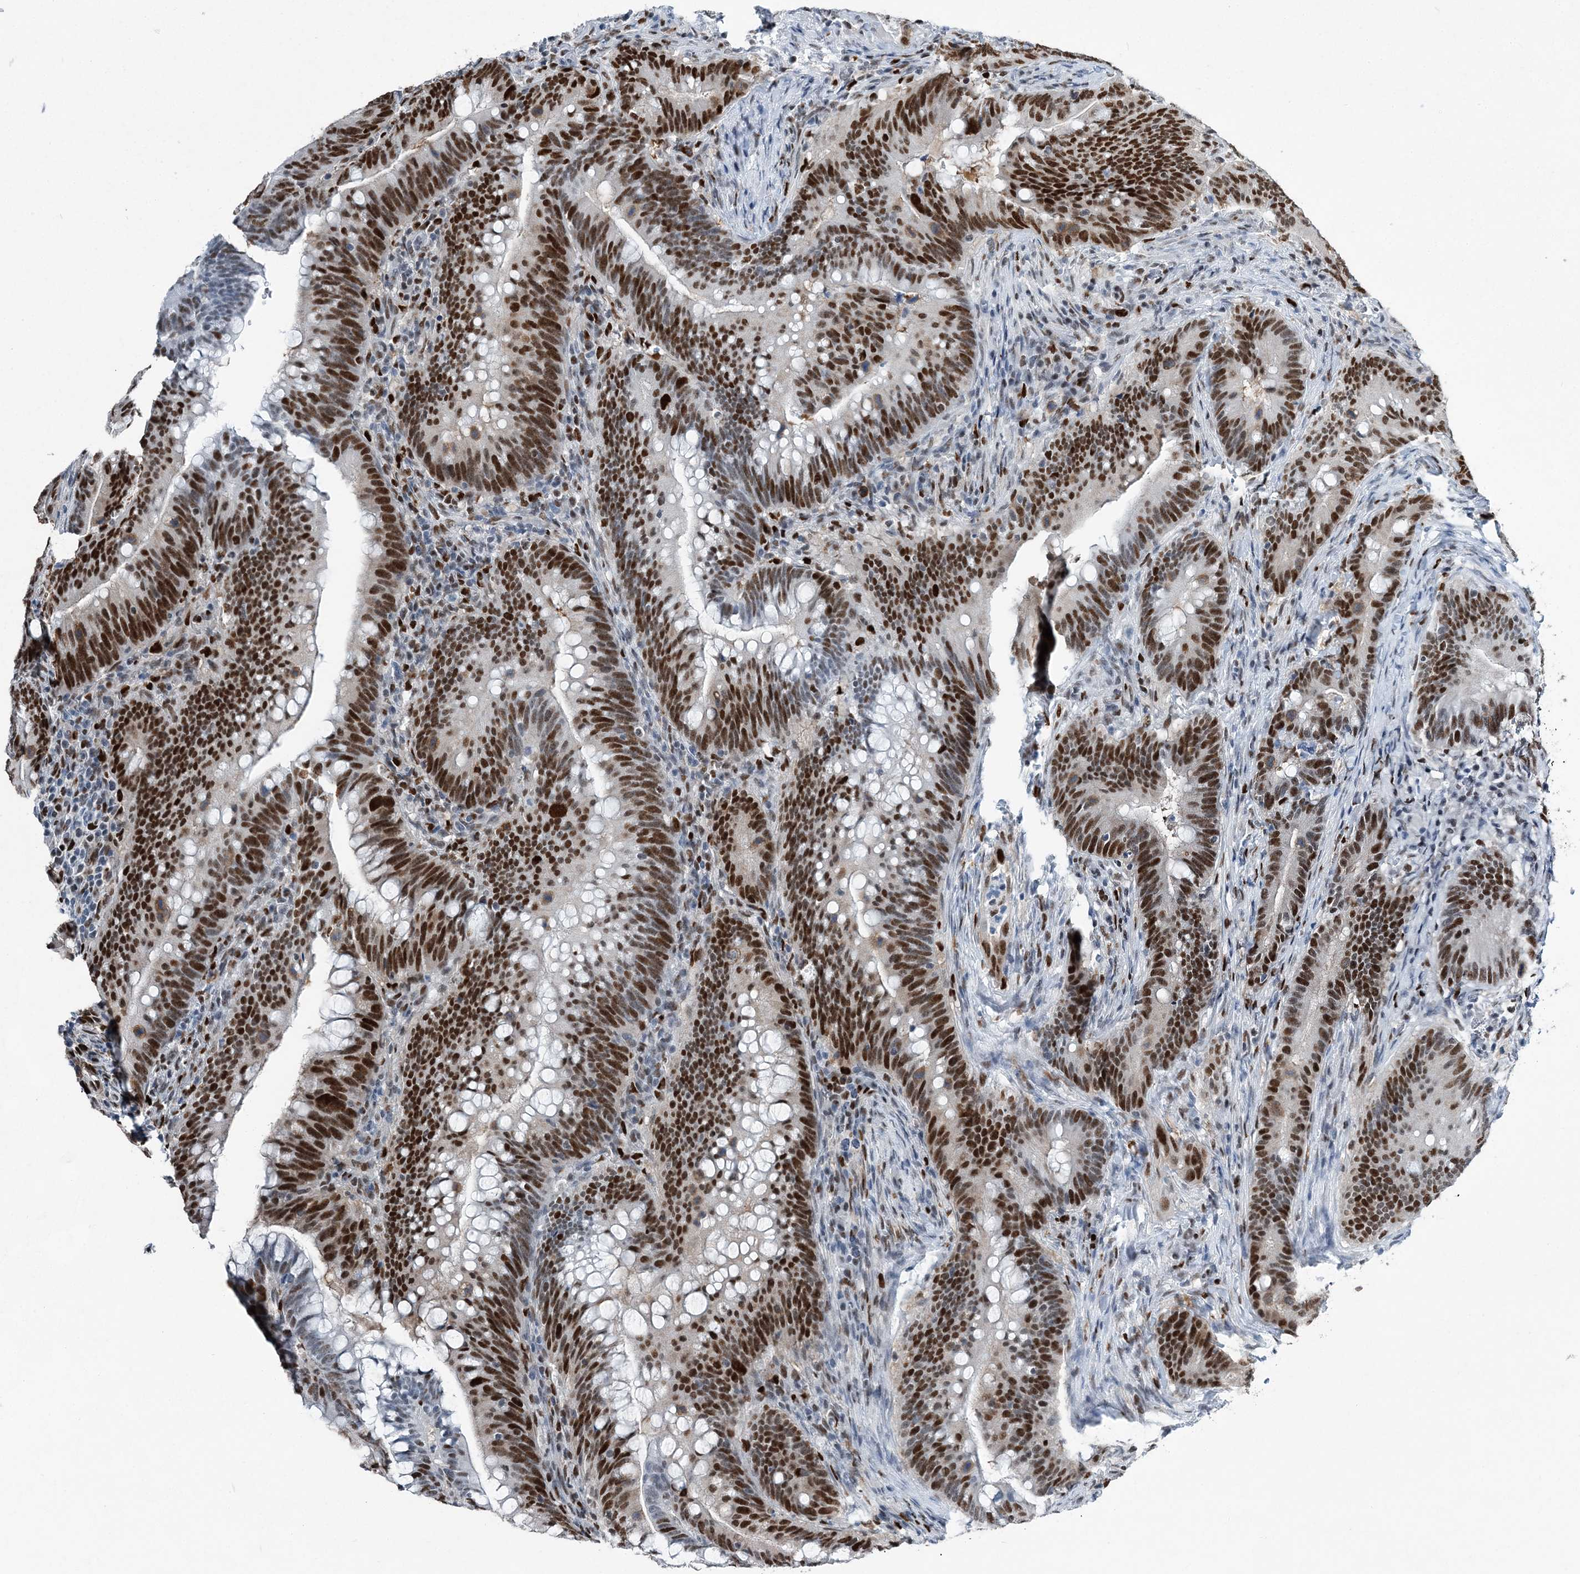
{"staining": {"intensity": "strong", "quantity": ">75%", "location": "nuclear"}, "tissue": "colorectal cancer", "cell_type": "Tumor cells", "image_type": "cancer", "snomed": [{"axis": "morphology", "description": "Adenocarcinoma, NOS"}, {"axis": "topography", "description": "Colon"}], "caption": "Strong nuclear protein positivity is identified in approximately >75% of tumor cells in adenocarcinoma (colorectal). (Stains: DAB (3,3'-diaminobenzidine) in brown, nuclei in blue, Microscopy: brightfield microscopy at high magnification).", "gene": "HAT1", "patient": {"sex": "female", "age": 66}}